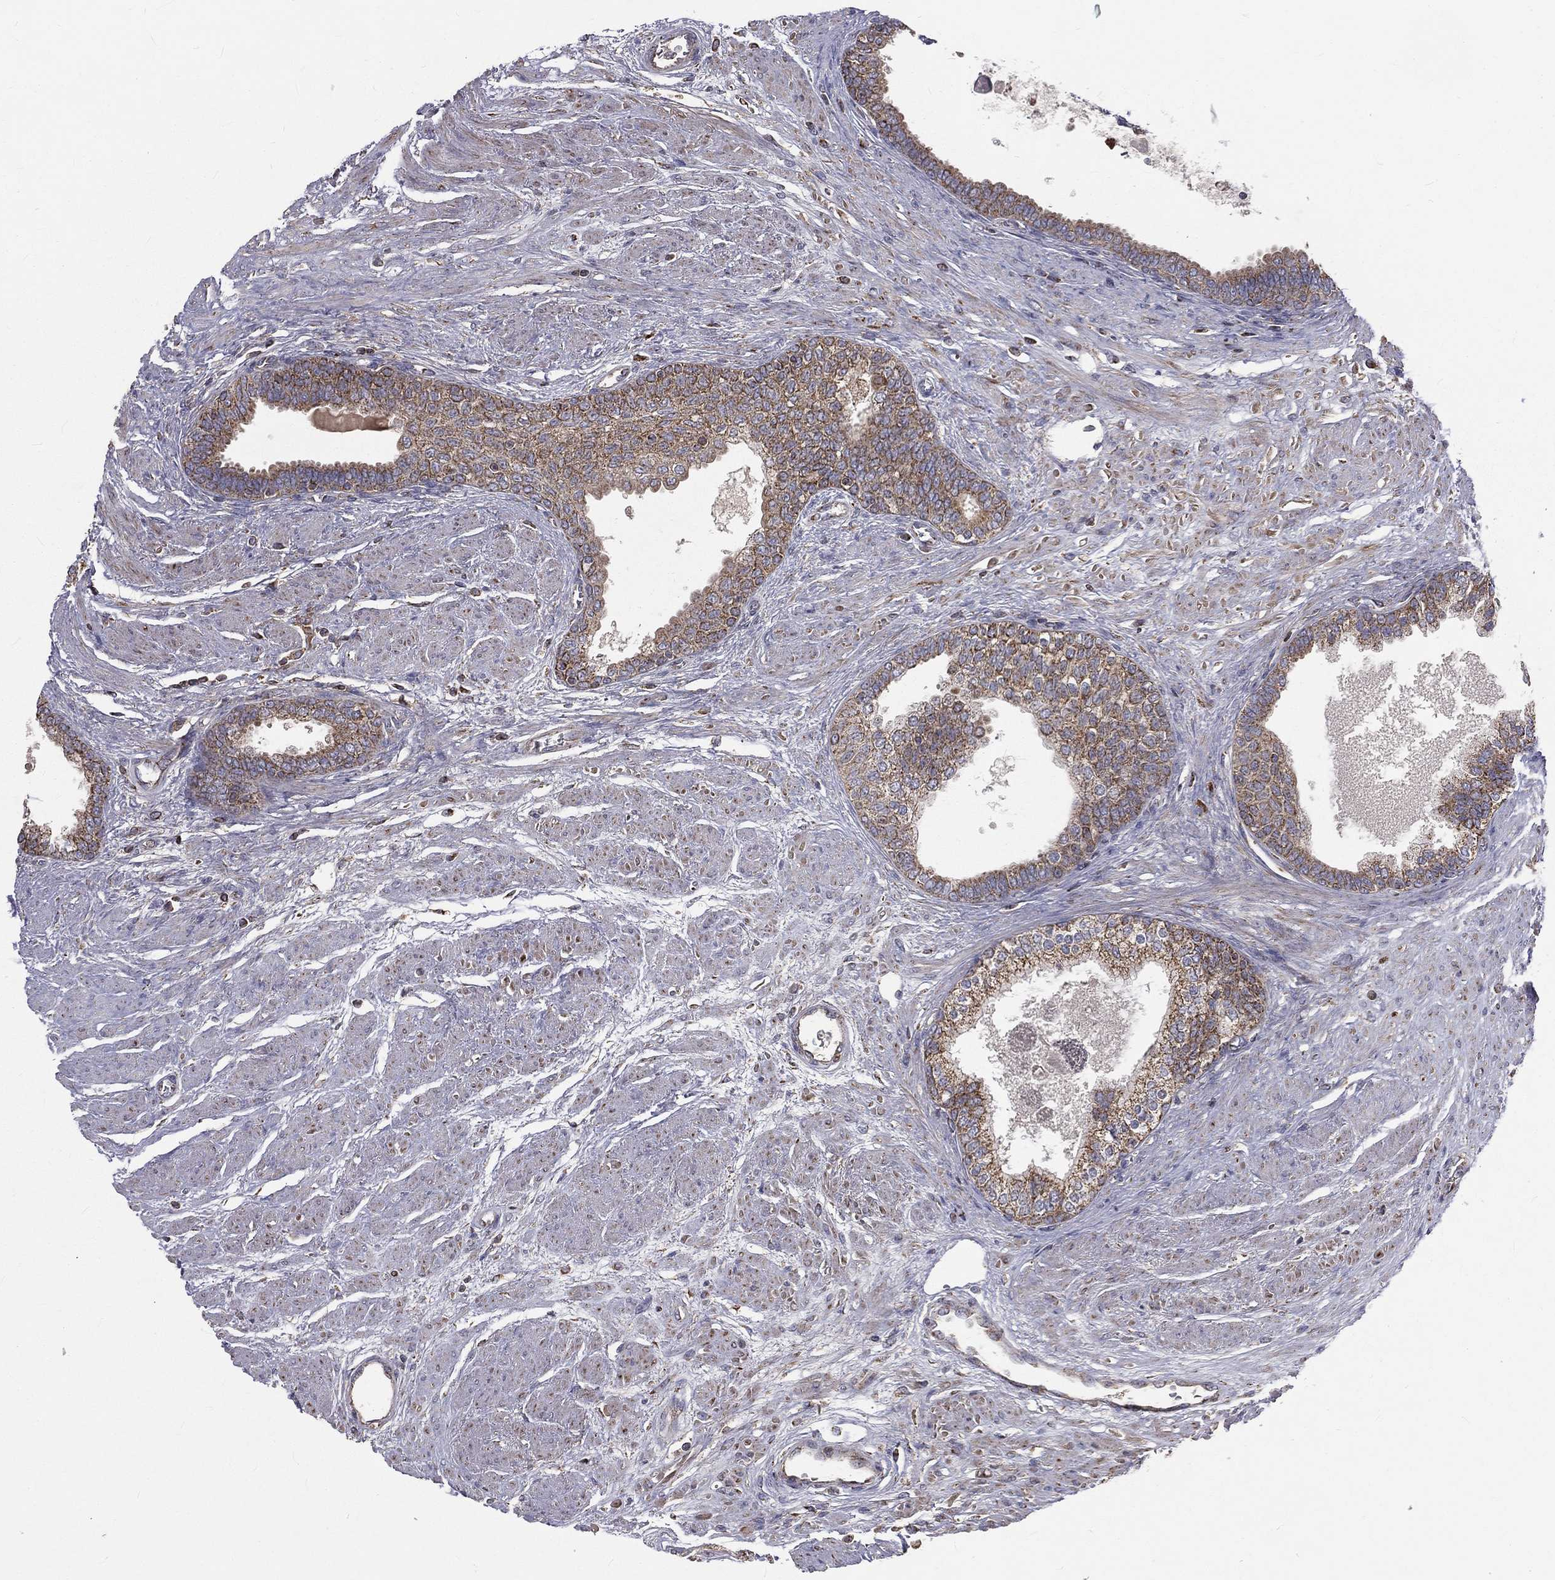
{"staining": {"intensity": "moderate", "quantity": ">75%", "location": "cytoplasmic/membranous"}, "tissue": "prostate cancer", "cell_type": "Tumor cells", "image_type": "cancer", "snomed": [{"axis": "morphology", "description": "Adenocarcinoma, NOS"}, {"axis": "topography", "description": "Prostate and seminal vesicle, NOS"}, {"axis": "topography", "description": "Prostate"}], "caption": "This is an image of immunohistochemistry (IHC) staining of prostate cancer, which shows moderate positivity in the cytoplasmic/membranous of tumor cells.", "gene": "GPD1", "patient": {"sex": "male", "age": 62}}